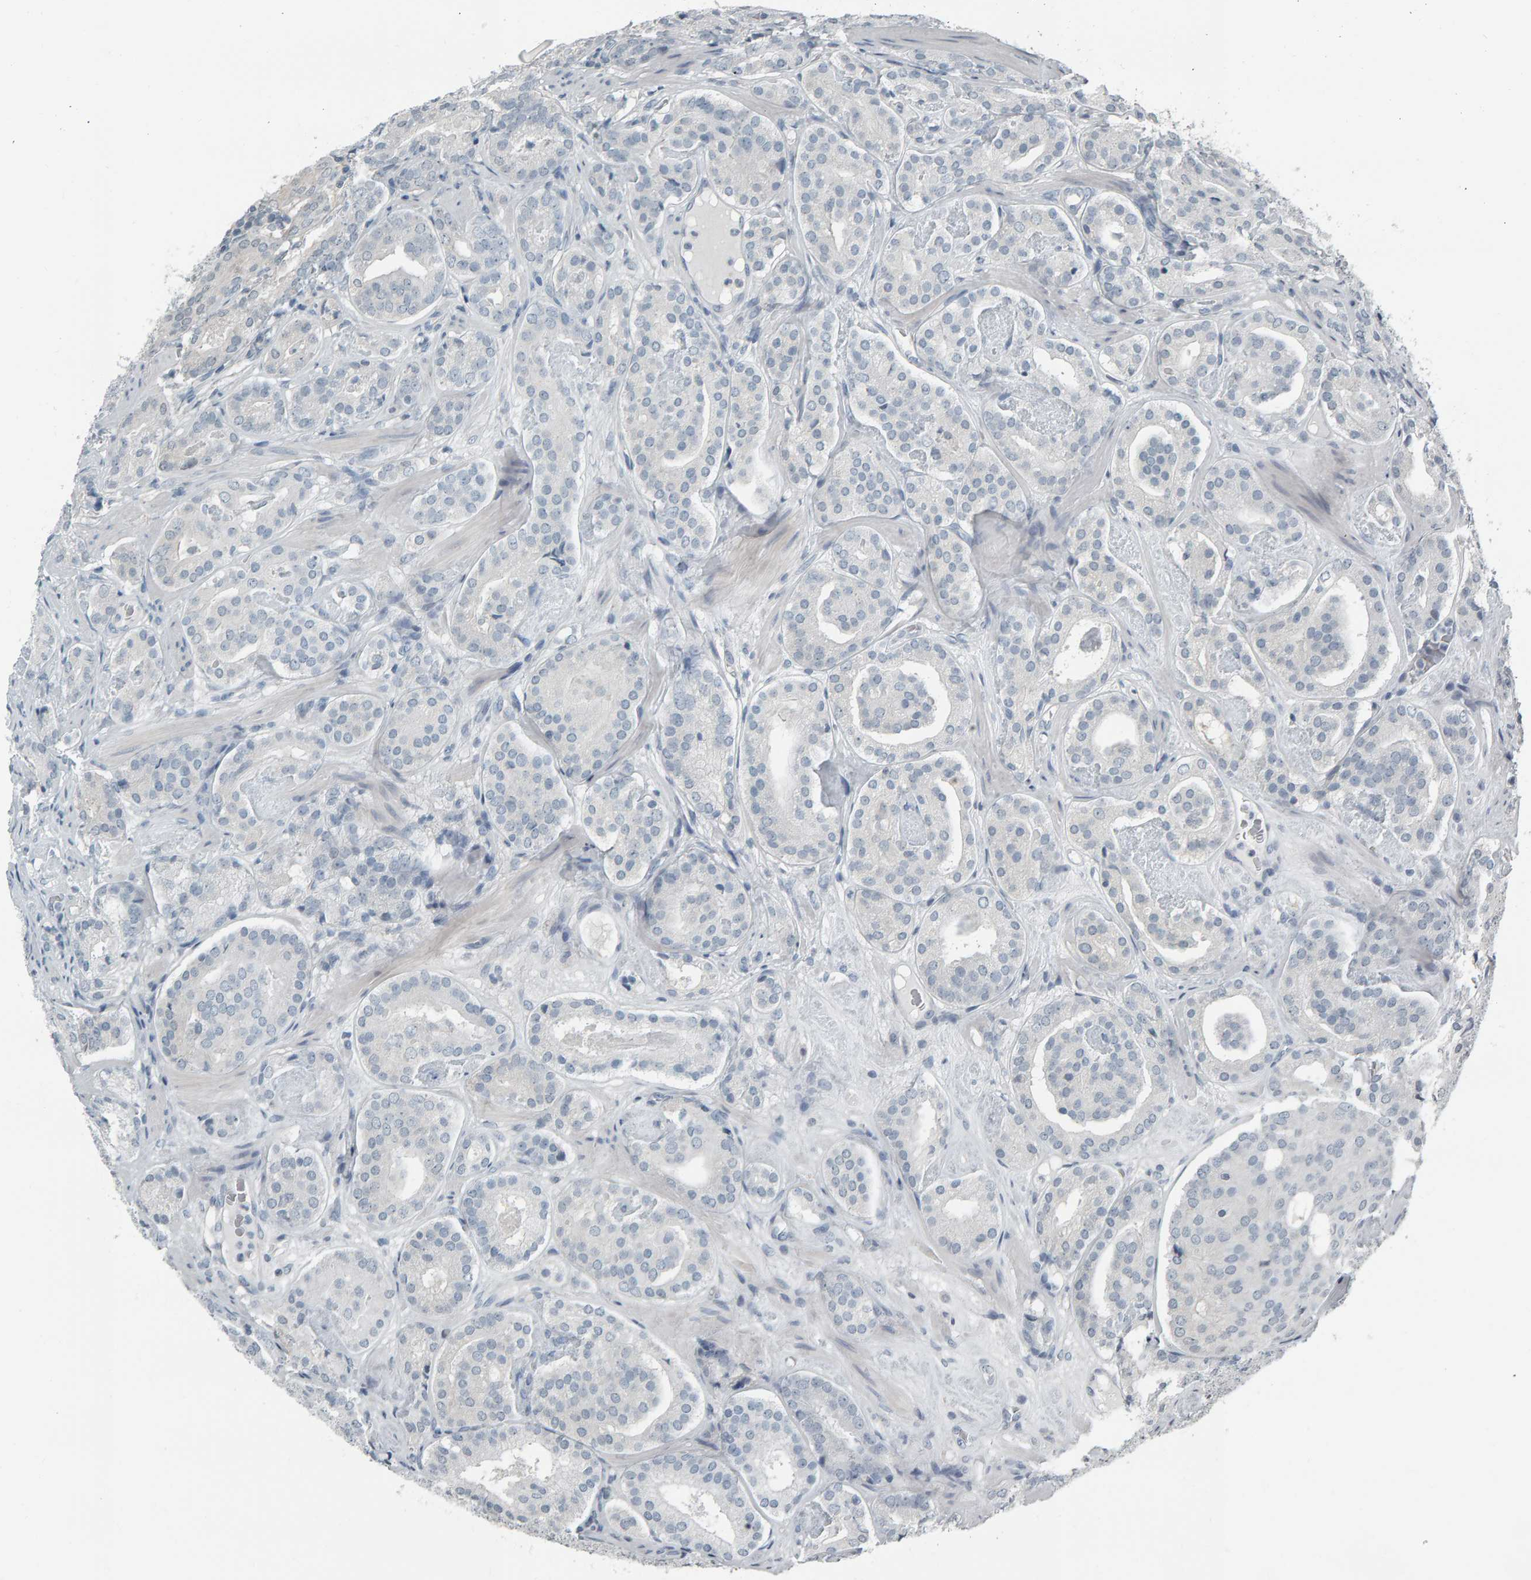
{"staining": {"intensity": "negative", "quantity": "none", "location": "none"}, "tissue": "prostate cancer", "cell_type": "Tumor cells", "image_type": "cancer", "snomed": [{"axis": "morphology", "description": "Adenocarcinoma, Low grade"}, {"axis": "topography", "description": "Prostate"}], "caption": "Adenocarcinoma (low-grade) (prostate) was stained to show a protein in brown. There is no significant staining in tumor cells. Nuclei are stained in blue.", "gene": "PYY", "patient": {"sex": "male", "age": 69}}